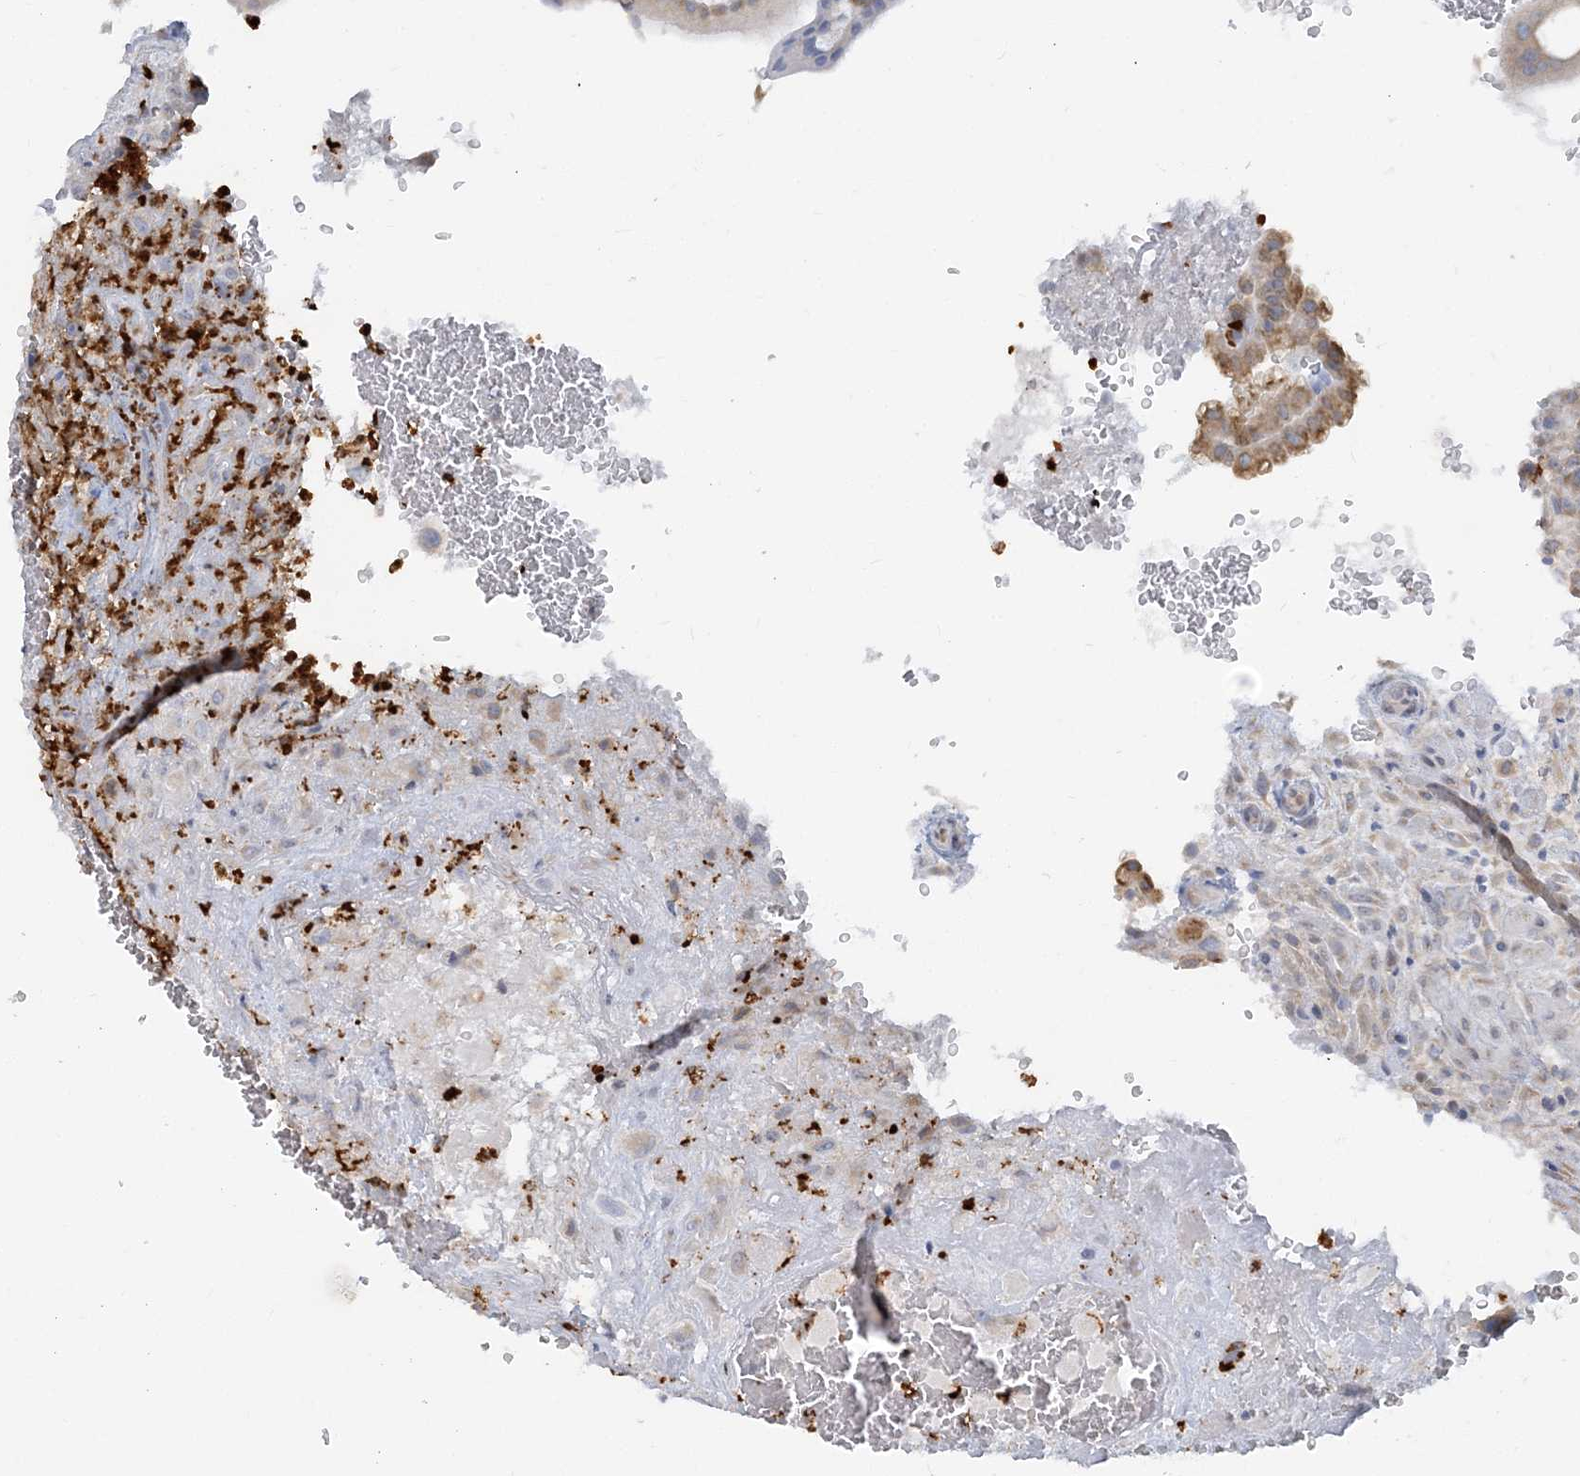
{"staining": {"intensity": "weak", "quantity": "<25%", "location": "cytoplasmic/membranous"}, "tissue": "placenta", "cell_type": "Decidual cells", "image_type": "normal", "snomed": [{"axis": "morphology", "description": "Normal tissue, NOS"}, {"axis": "topography", "description": "Placenta"}], "caption": "Immunohistochemical staining of normal human placenta exhibits no significant positivity in decidual cells.", "gene": "CCNJ", "patient": {"sex": "female", "age": 35}}